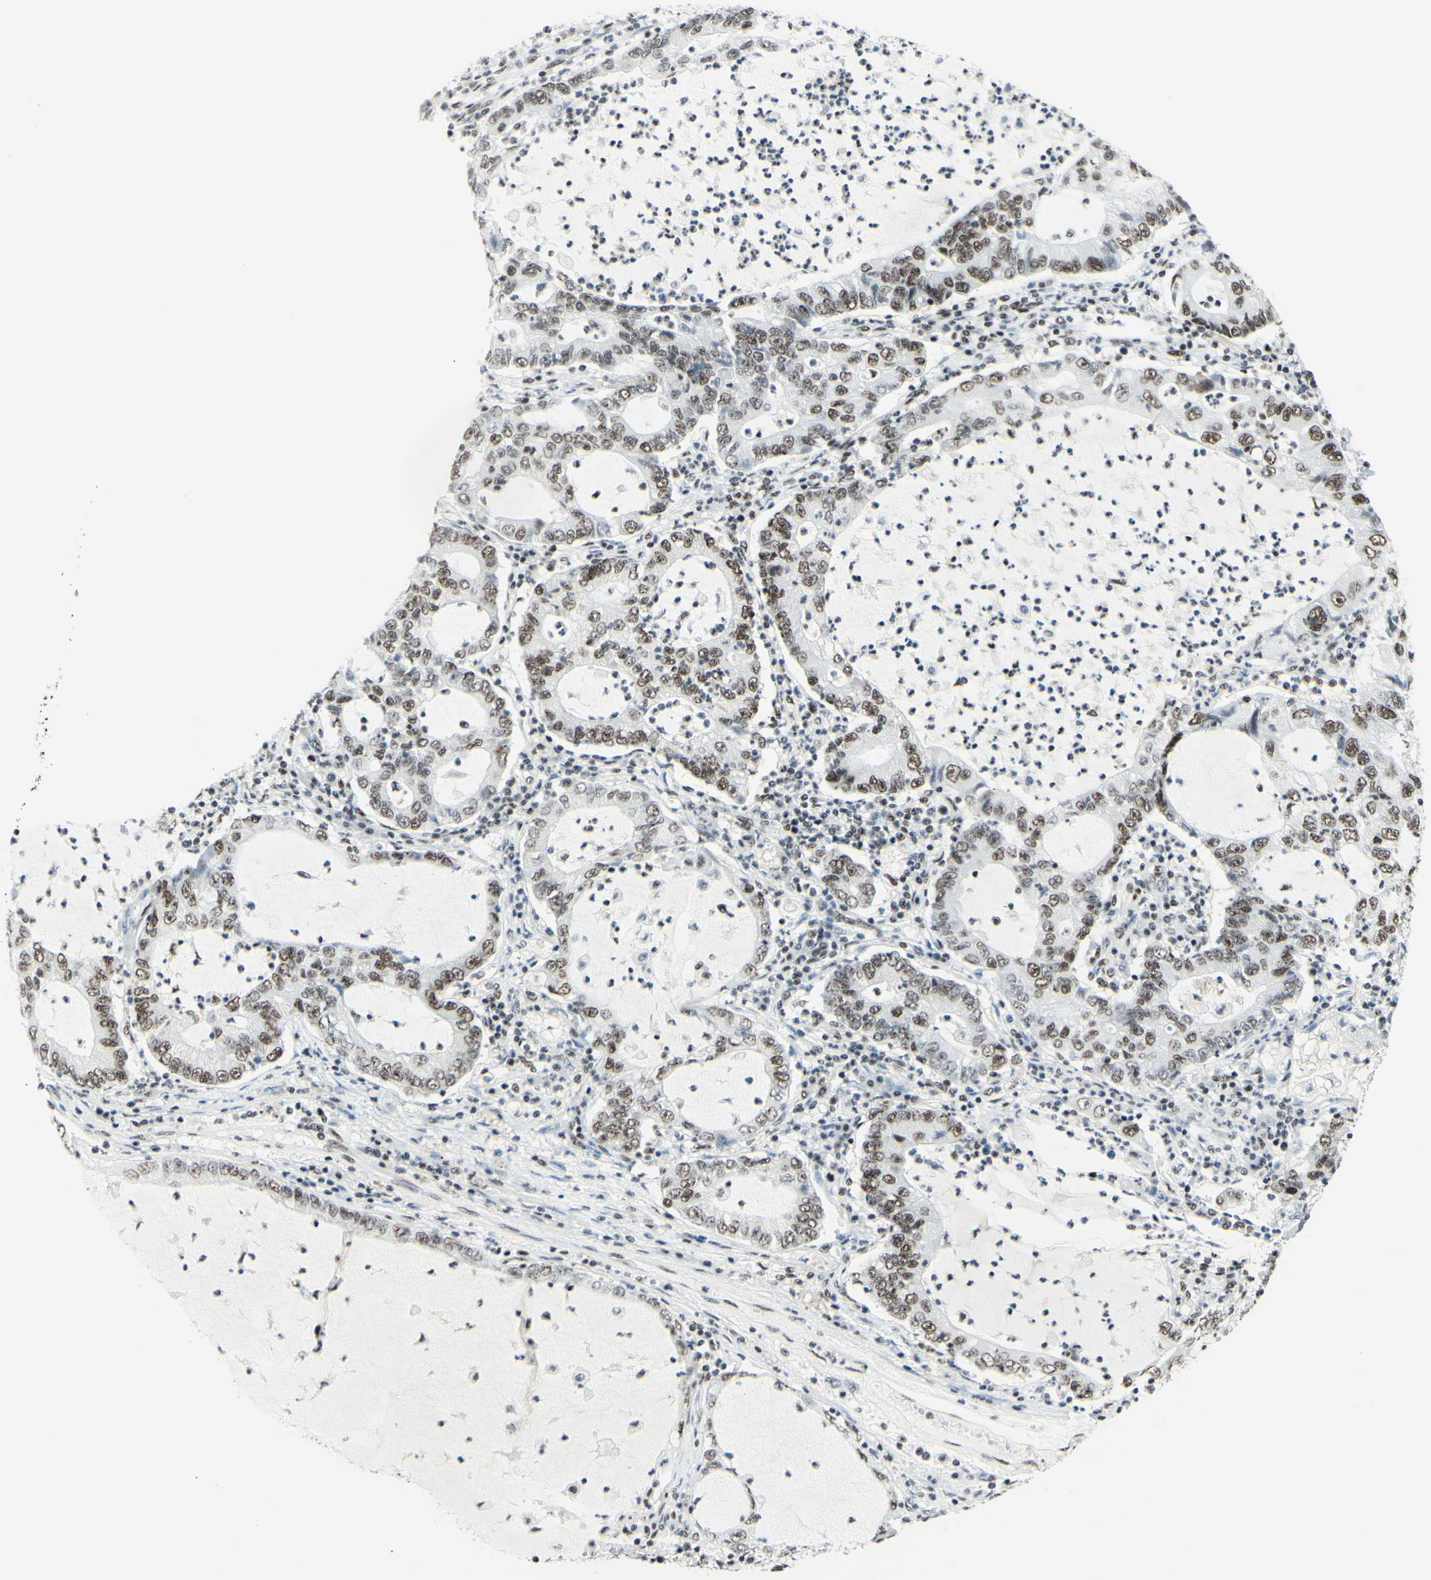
{"staining": {"intensity": "weak", "quantity": "25%-75%", "location": "nuclear"}, "tissue": "lung cancer", "cell_type": "Tumor cells", "image_type": "cancer", "snomed": [{"axis": "morphology", "description": "Adenocarcinoma, NOS"}, {"axis": "topography", "description": "Lung"}], "caption": "The micrograph exhibits a brown stain indicating the presence of a protein in the nuclear of tumor cells in lung cancer (adenocarcinoma).", "gene": "WTAP", "patient": {"sex": "female", "age": 51}}